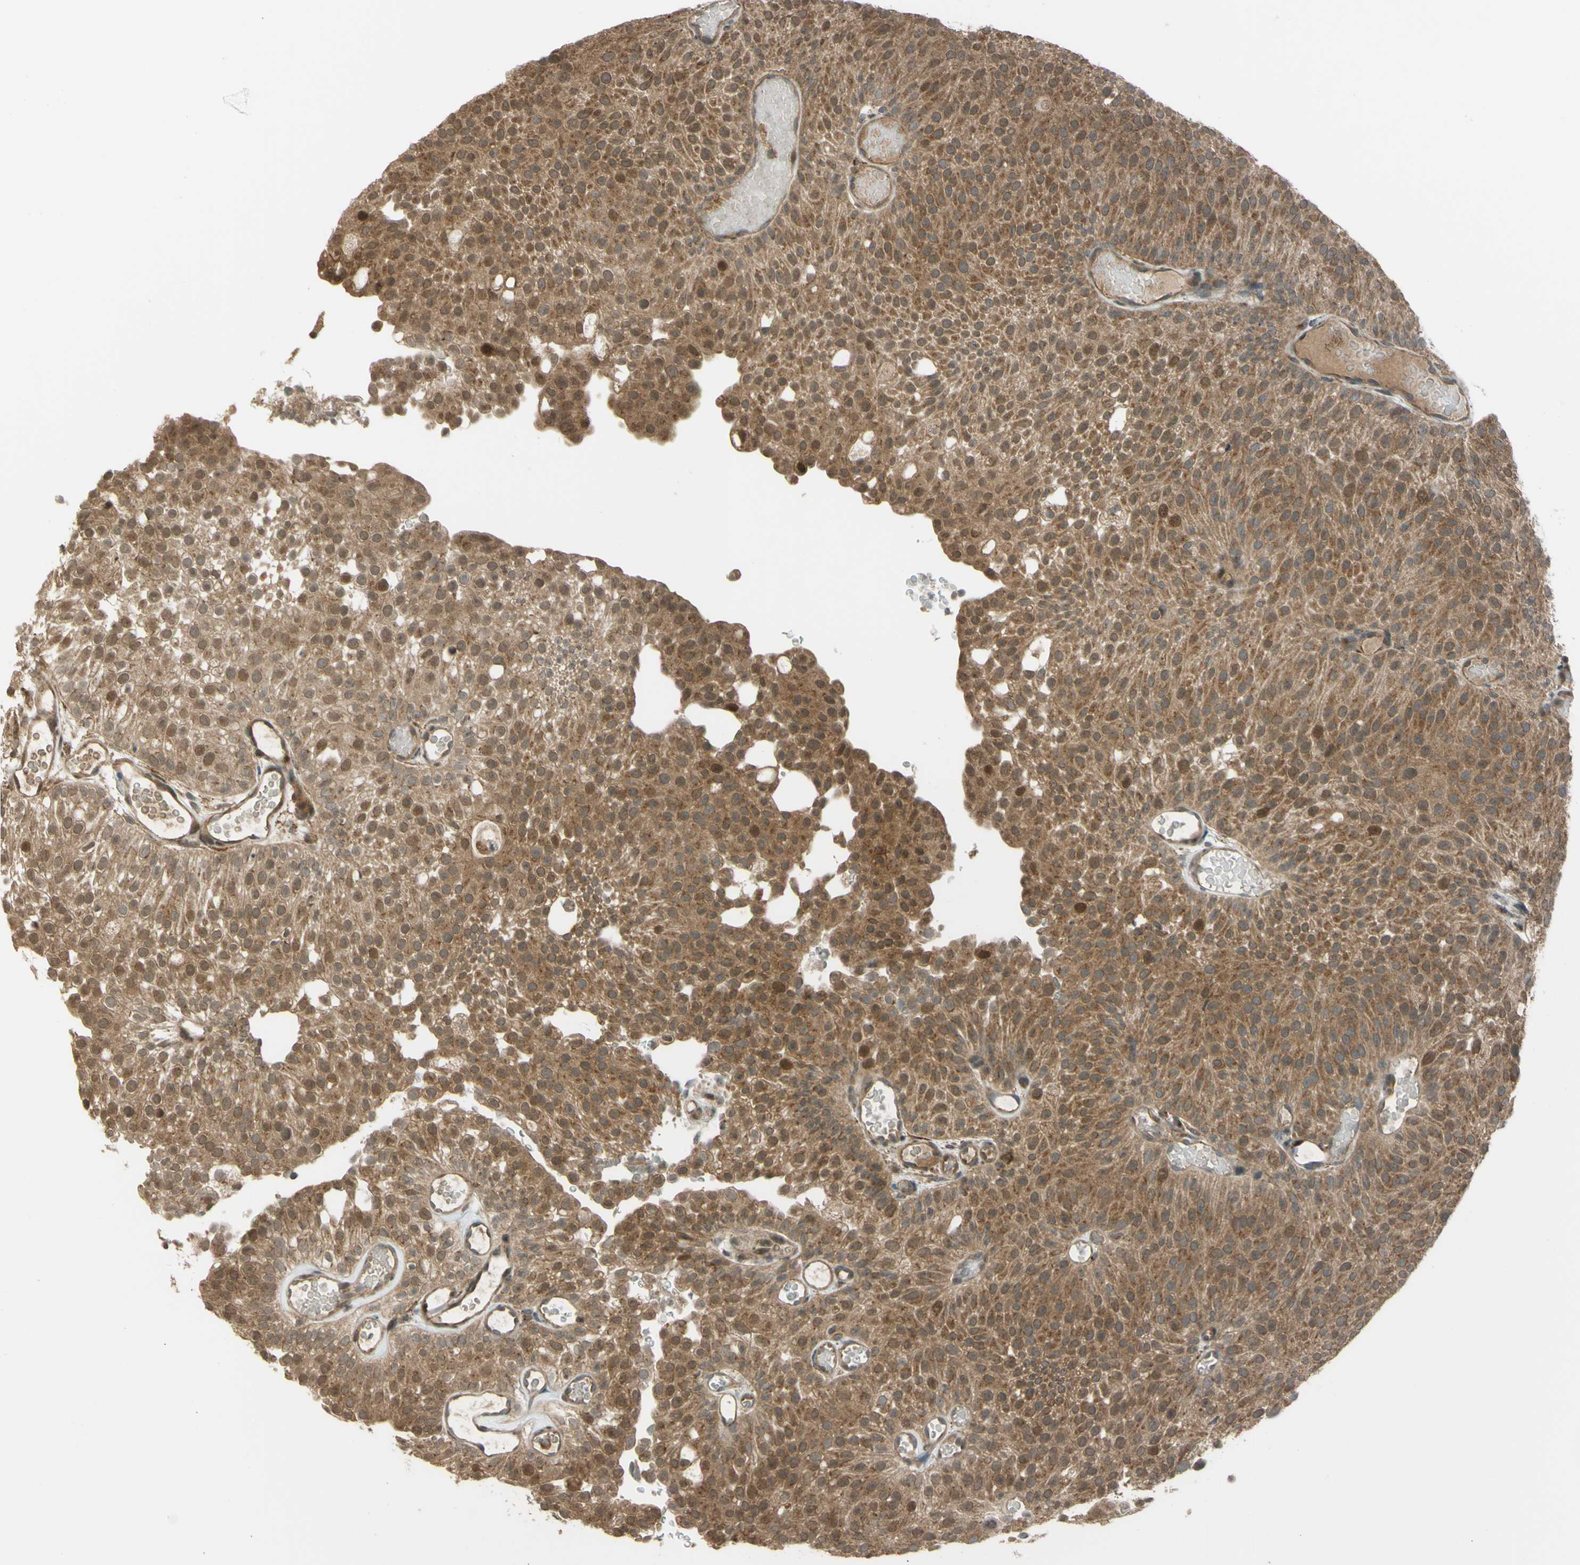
{"staining": {"intensity": "moderate", "quantity": ">75%", "location": "cytoplasmic/membranous,nuclear"}, "tissue": "urothelial cancer", "cell_type": "Tumor cells", "image_type": "cancer", "snomed": [{"axis": "morphology", "description": "Urothelial carcinoma, Low grade"}, {"axis": "topography", "description": "Urinary bladder"}], "caption": "Immunohistochemical staining of urothelial carcinoma (low-grade) exhibits medium levels of moderate cytoplasmic/membranous and nuclear protein staining in approximately >75% of tumor cells. Immunohistochemistry (ihc) stains the protein of interest in brown and the nuclei are stained blue.", "gene": "FLII", "patient": {"sex": "male", "age": 78}}